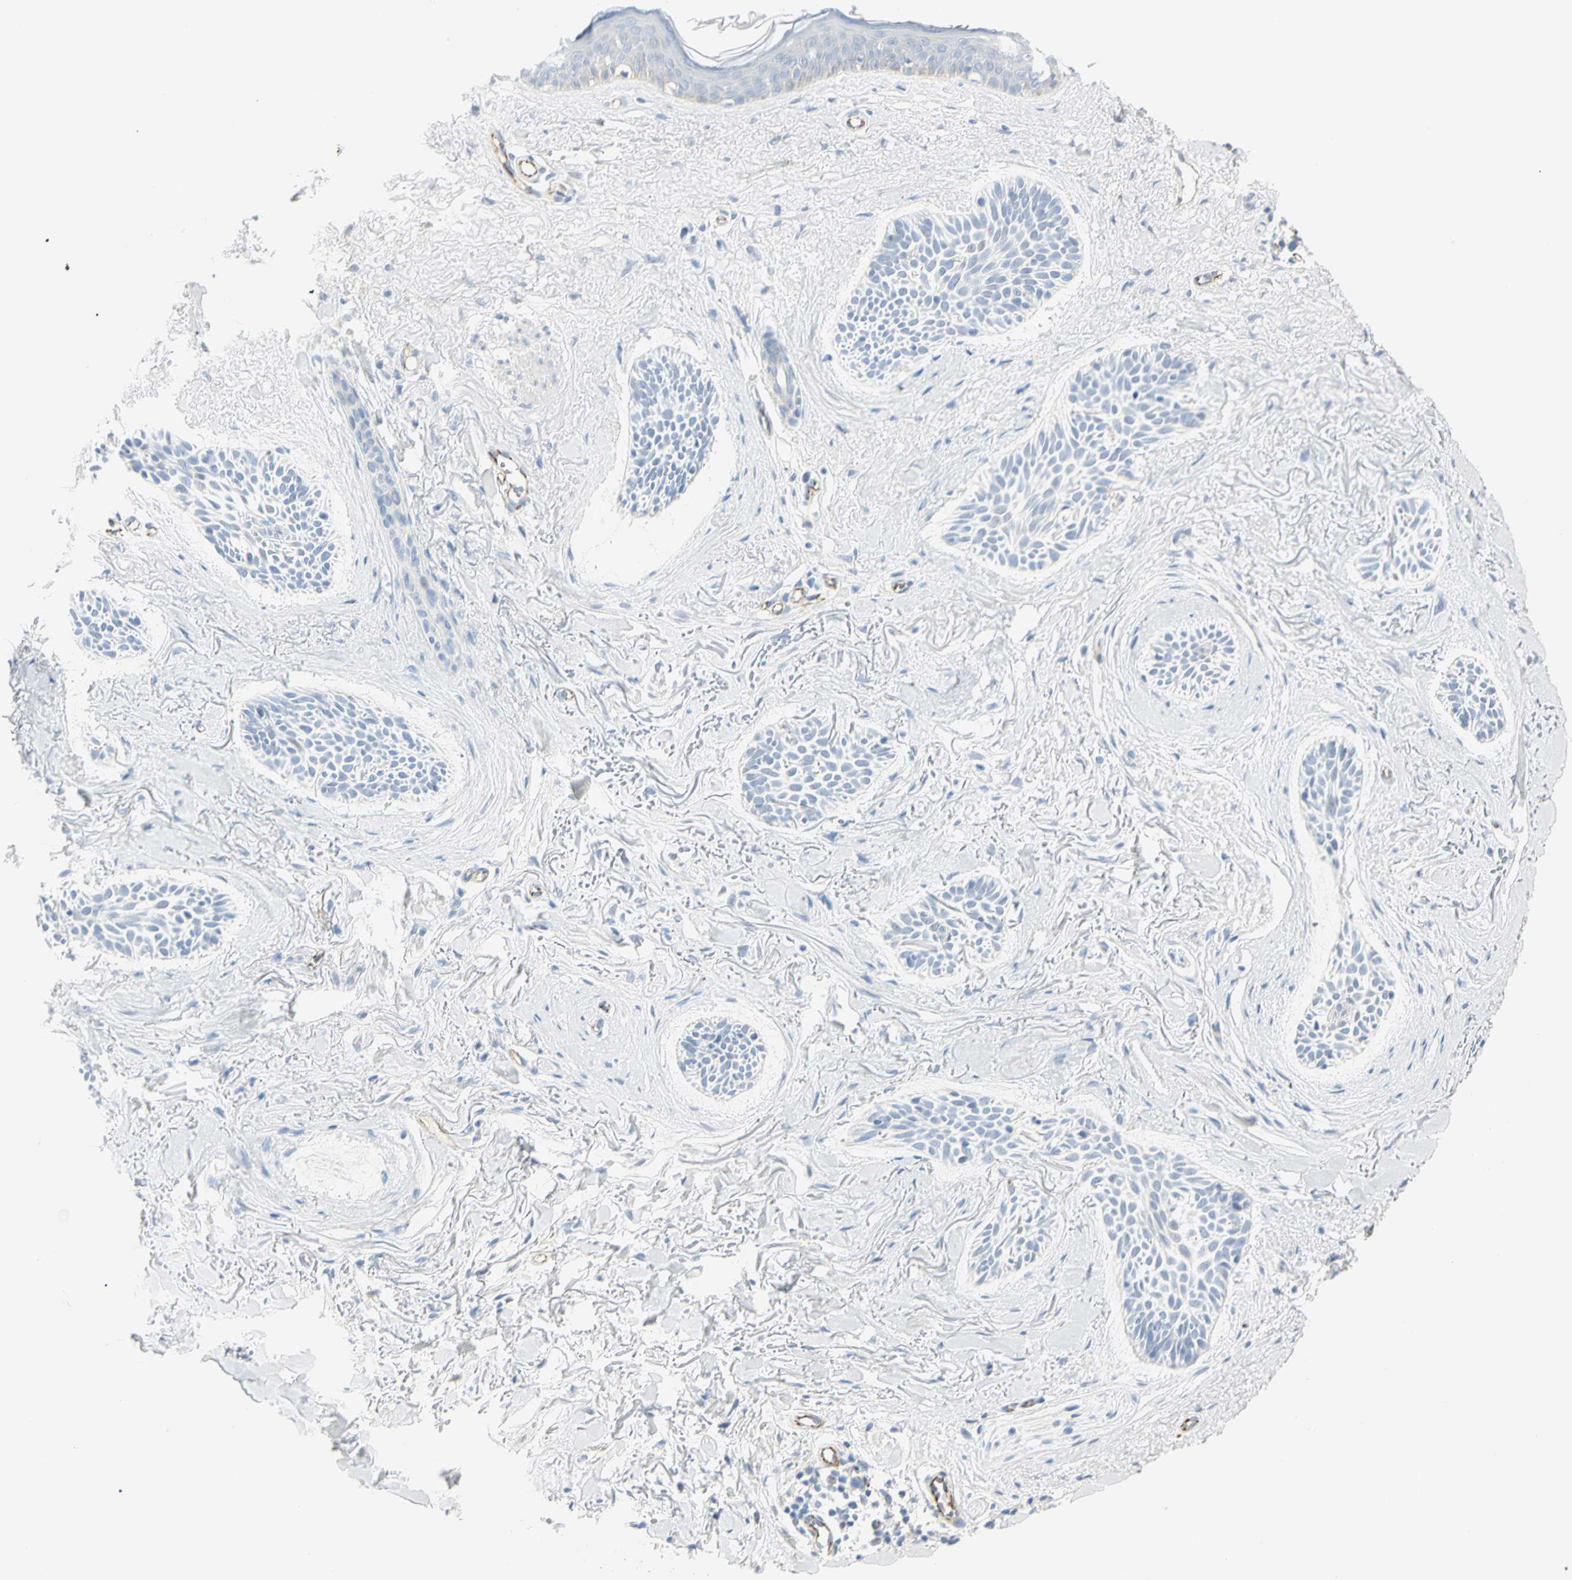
{"staining": {"intensity": "negative", "quantity": "none", "location": "none"}, "tissue": "skin cancer", "cell_type": "Tumor cells", "image_type": "cancer", "snomed": [{"axis": "morphology", "description": "Normal tissue, NOS"}, {"axis": "morphology", "description": "Basal cell carcinoma"}, {"axis": "topography", "description": "Skin"}], "caption": "IHC photomicrograph of human basal cell carcinoma (skin) stained for a protein (brown), which exhibits no expression in tumor cells.", "gene": "VPS9D1", "patient": {"sex": "female", "age": 84}}